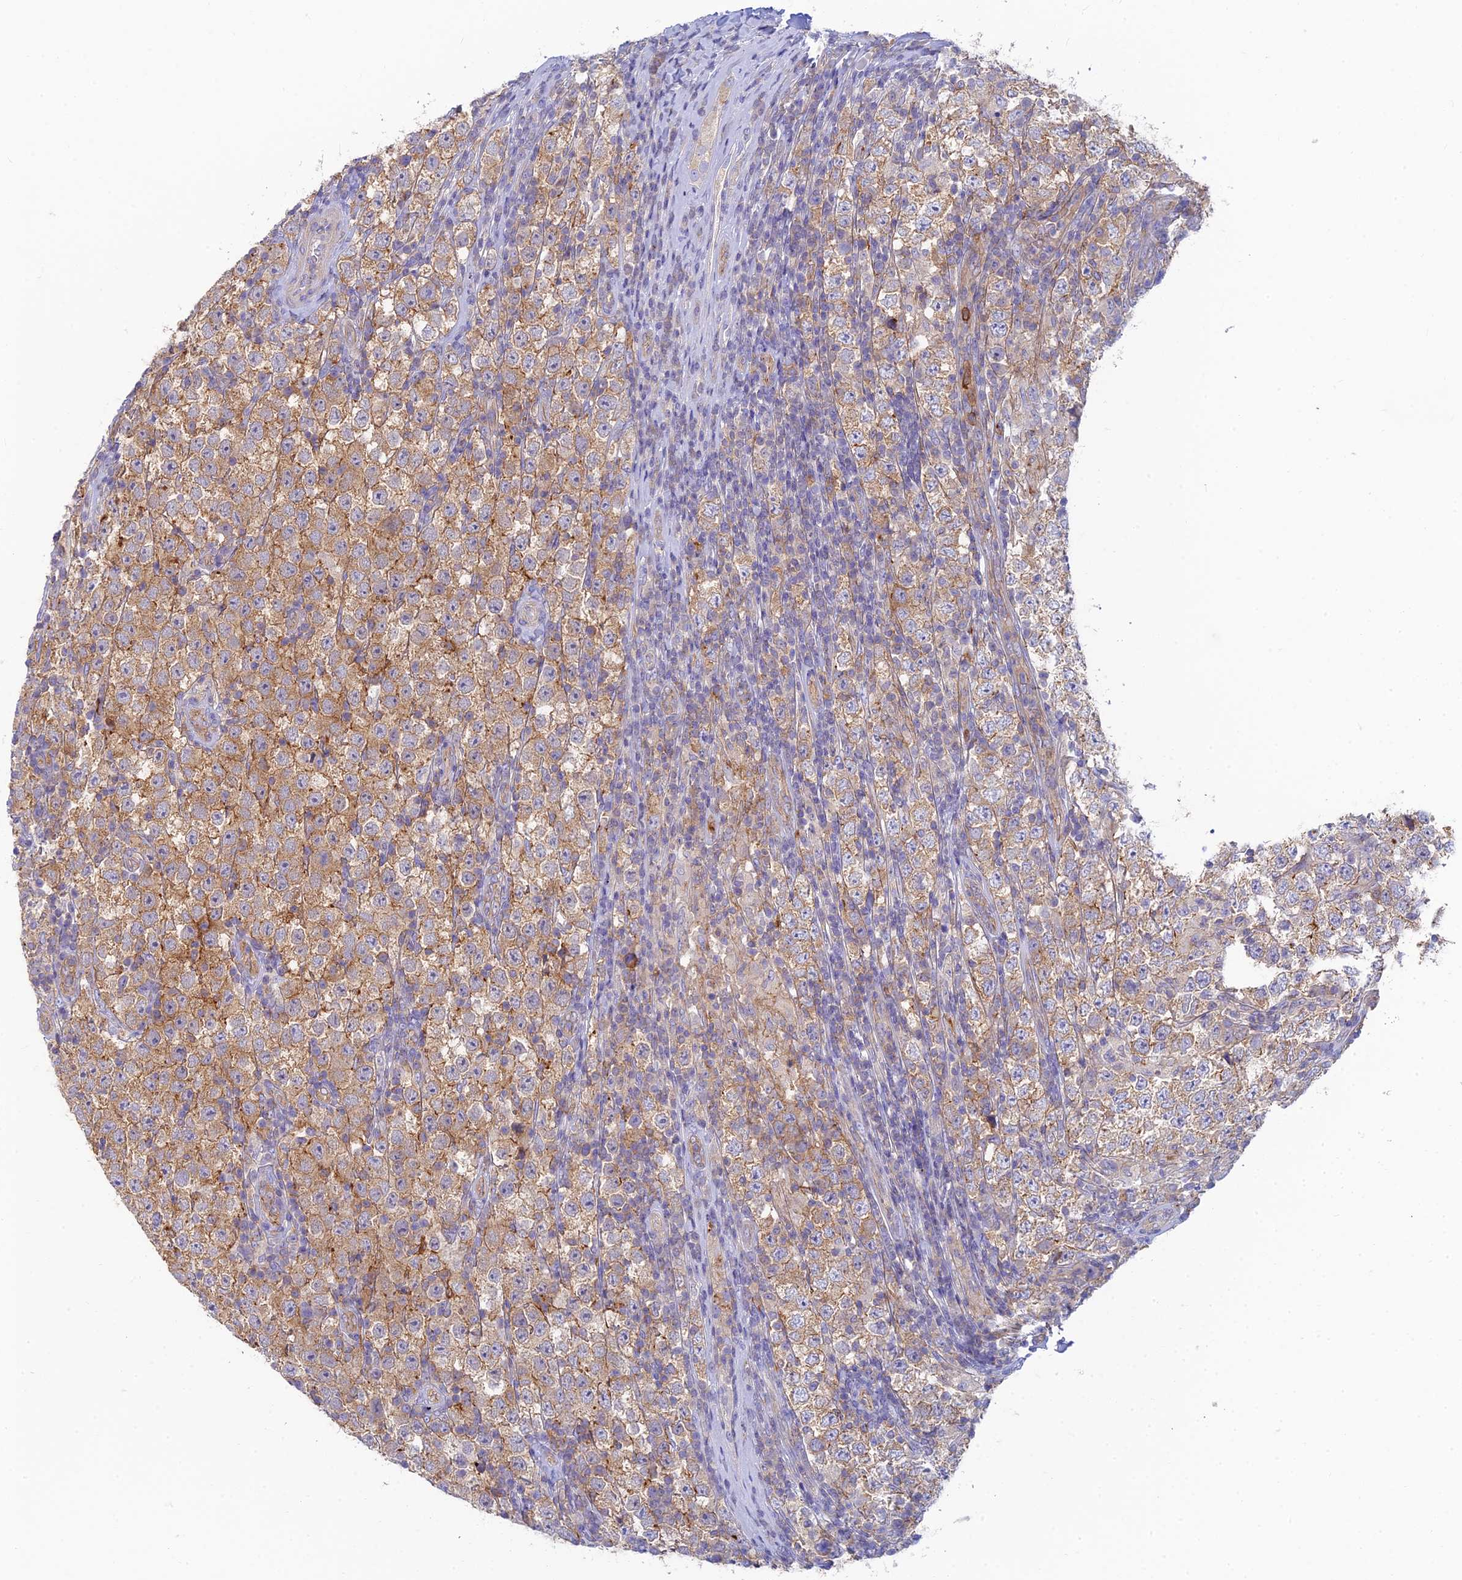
{"staining": {"intensity": "moderate", "quantity": ">75%", "location": "cytoplasmic/membranous"}, "tissue": "testis cancer", "cell_type": "Tumor cells", "image_type": "cancer", "snomed": [{"axis": "morphology", "description": "Normal tissue, NOS"}, {"axis": "morphology", "description": "Urothelial carcinoma, High grade"}, {"axis": "morphology", "description": "Seminoma, NOS"}, {"axis": "morphology", "description": "Carcinoma, Embryonal, NOS"}, {"axis": "topography", "description": "Urinary bladder"}, {"axis": "topography", "description": "Testis"}], "caption": "Immunohistochemistry (IHC) photomicrograph of human testis urothelial carcinoma (high-grade) stained for a protein (brown), which demonstrates medium levels of moderate cytoplasmic/membranous positivity in about >75% of tumor cells.", "gene": "STRN4", "patient": {"sex": "male", "age": 41}}